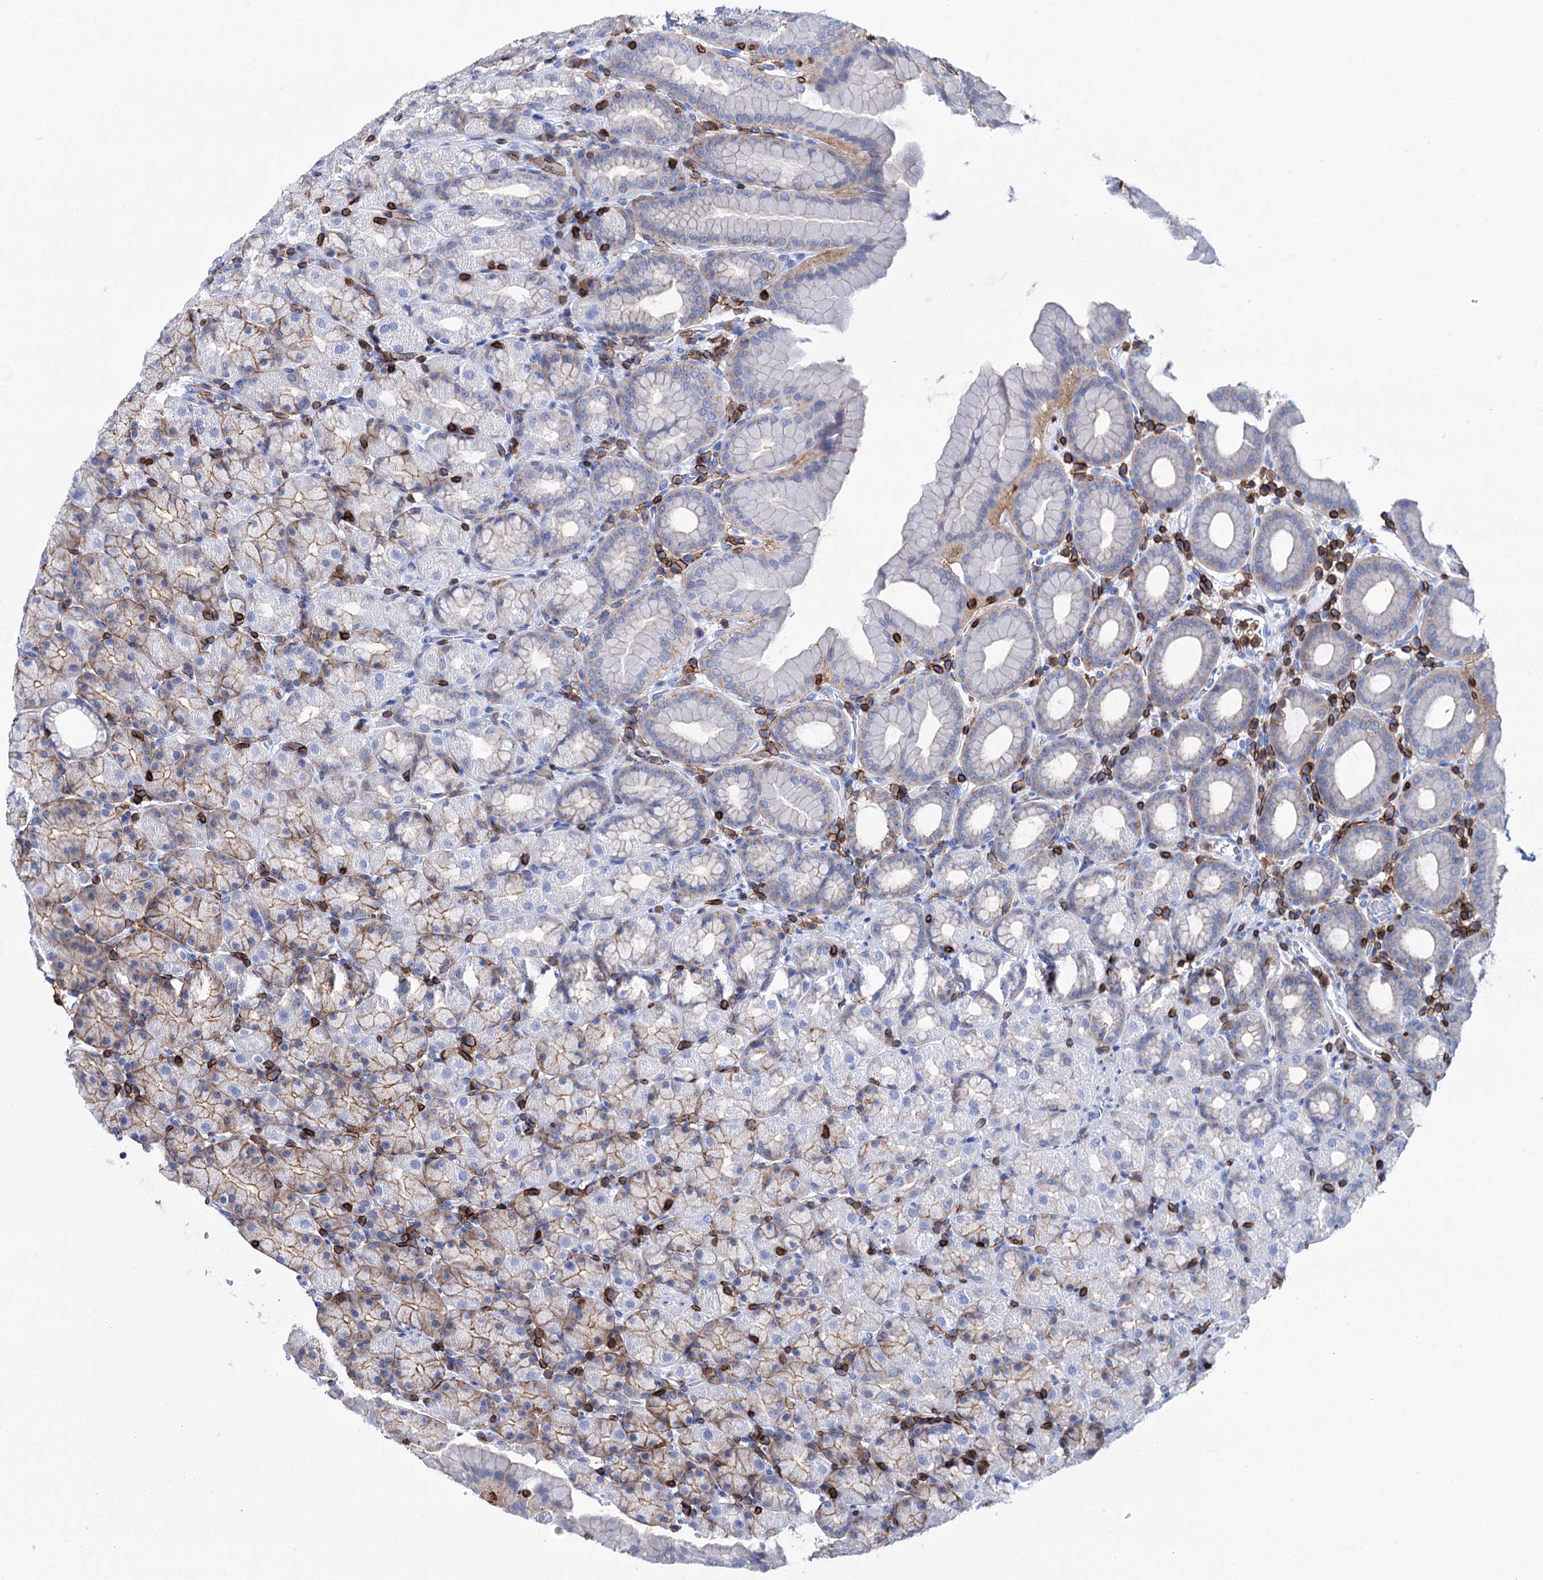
{"staining": {"intensity": "moderate", "quantity": "<25%", "location": "cytoplasmic/membranous"}, "tissue": "stomach", "cell_type": "Glandular cells", "image_type": "normal", "snomed": [{"axis": "morphology", "description": "Normal tissue, NOS"}, {"axis": "topography", "description": "Stomach, upper"}], "caption": "Stomach stained for a protein (brown) shows moderate cytoplasmic/membranous positive staining in approximately <25% of glandular cells.", "gene": "DEF6", "patient": {"sex": "male", "age": 68}}